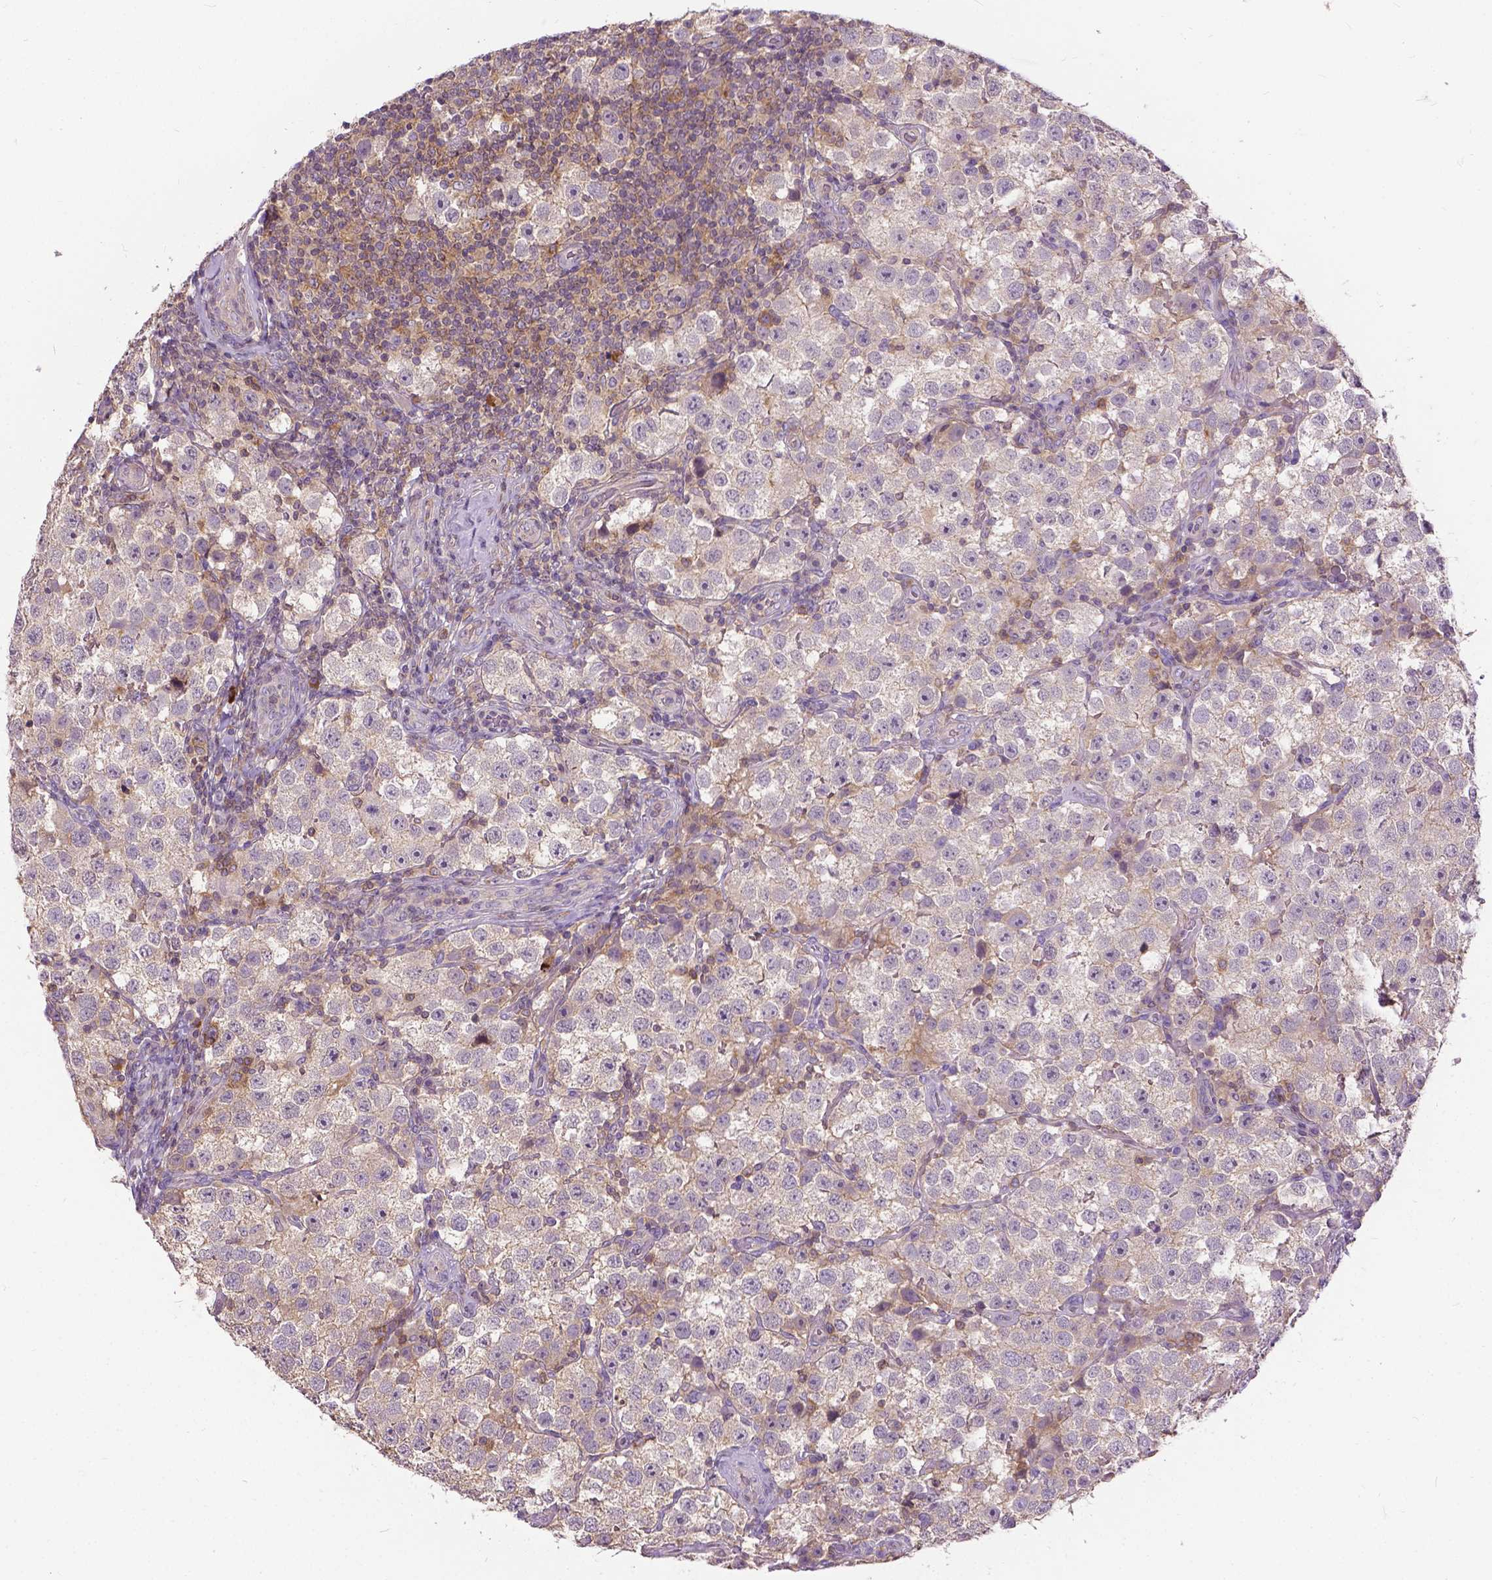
{"staining": {"intensity": "negative", "quantity": "none", "location": "none"}, "tissue": "testis cancer", "cell_type": "Tumor cells", "image_type": "cancer", "snomed": [{"axis": "morphology", "description": "Seminoma, NOS"}, {"axis": "topography", "description": "Testis"}], "caption": "Tumor cells are negative for protein expression in human testis seminoma.", "gene": "JAK3", "patient": {"sex": "male", "age": 37}}